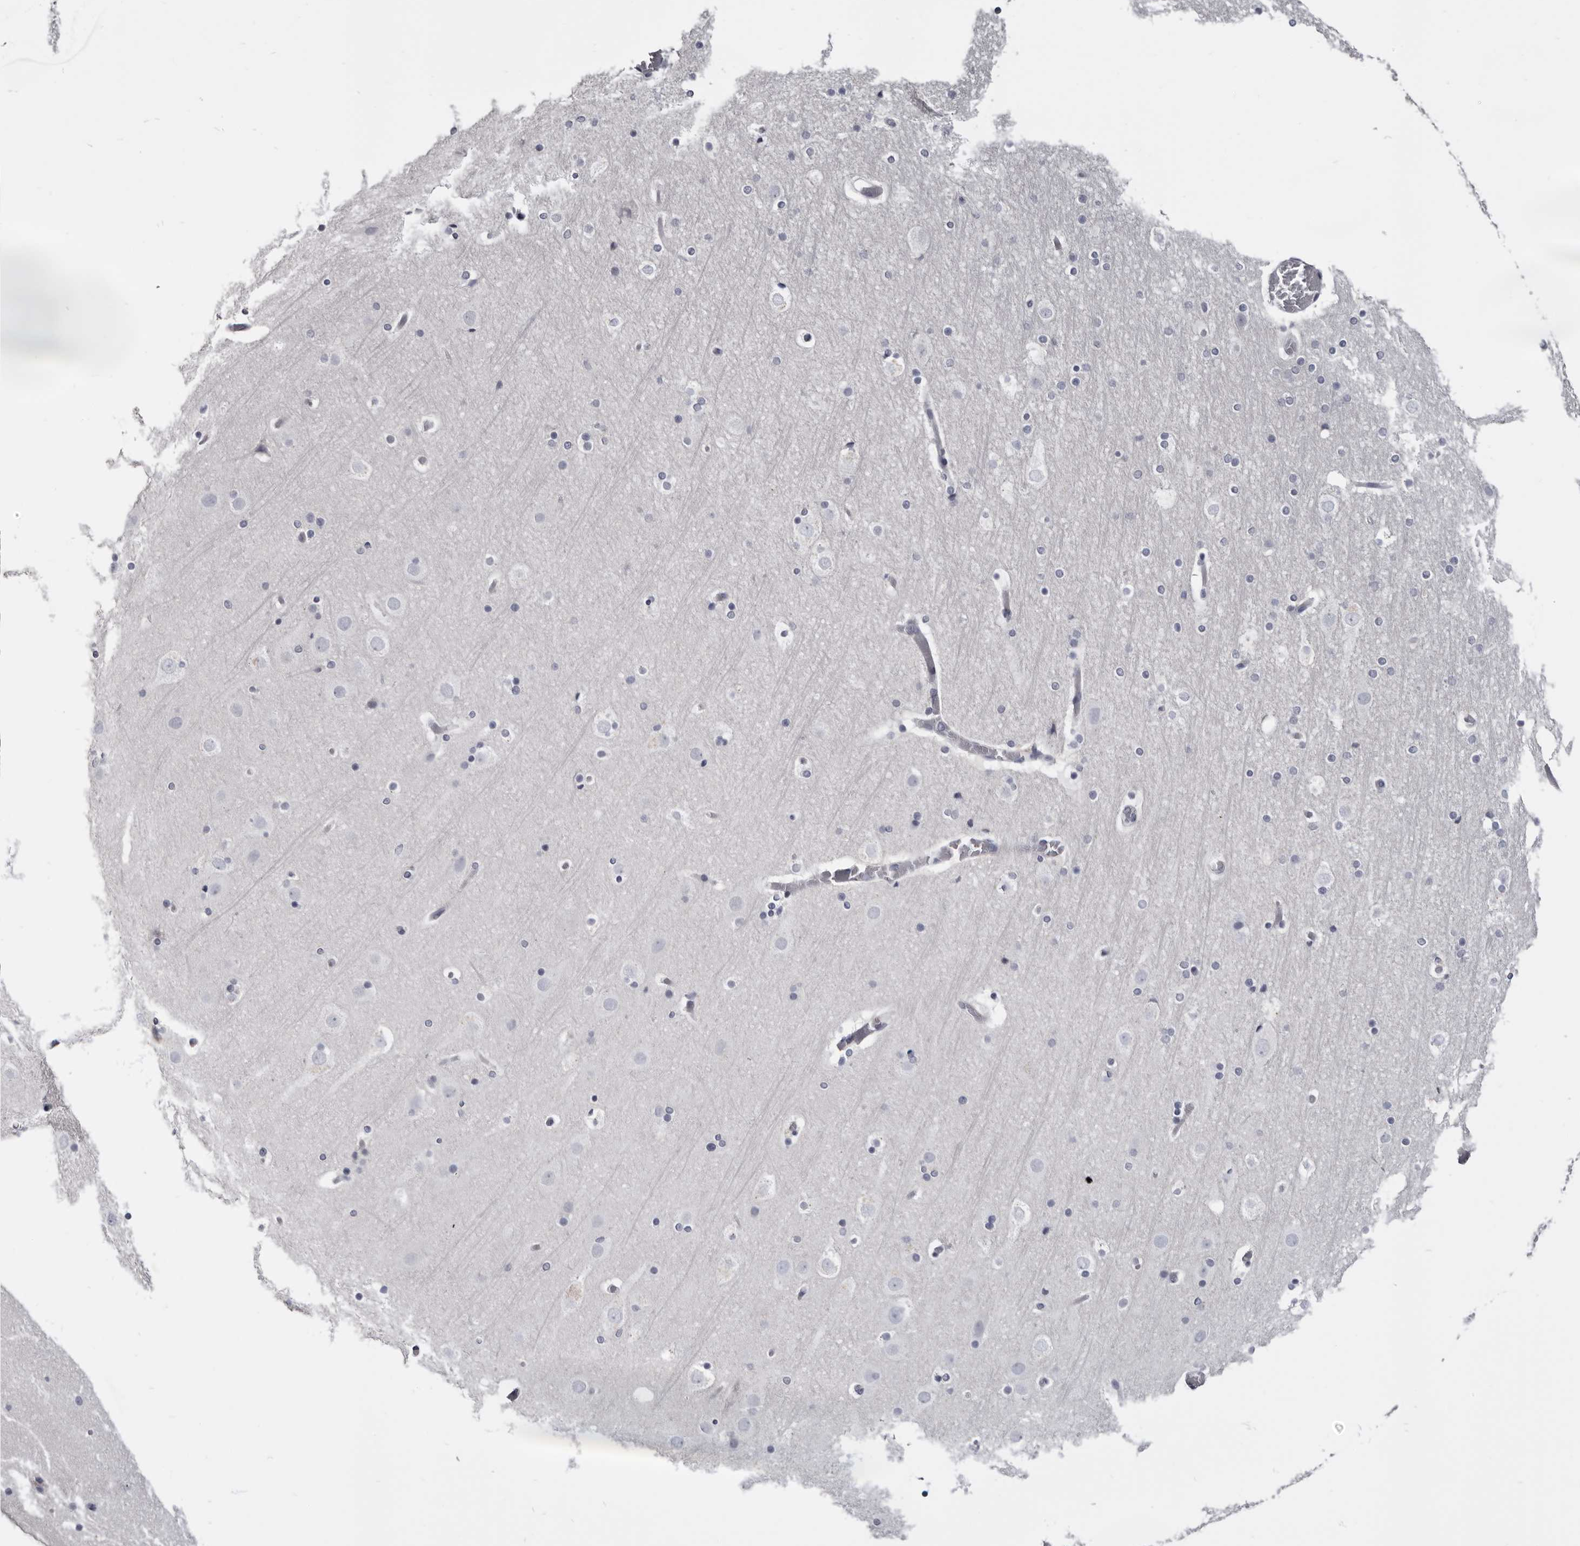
{"staining": {"intensity": "negative", "quantity": "none", "location": "none"}, "tissue": "cerebral cortex", "cell_type": "Endothelial cells", "image_type": "normal", "snomed": [{"axis": "morphology", "description": "Normal tissue, NOS"}, {"axis": "topography", "description": "Cerebral cortex"}], "caption": "A high-resolution image shows immunohistochemistry staining of unremarkable cerebral cortex, which reveals no significant staining in endothelial cells.", "gene": "CGN", "patient": {"sex": "male", "age": 57}}